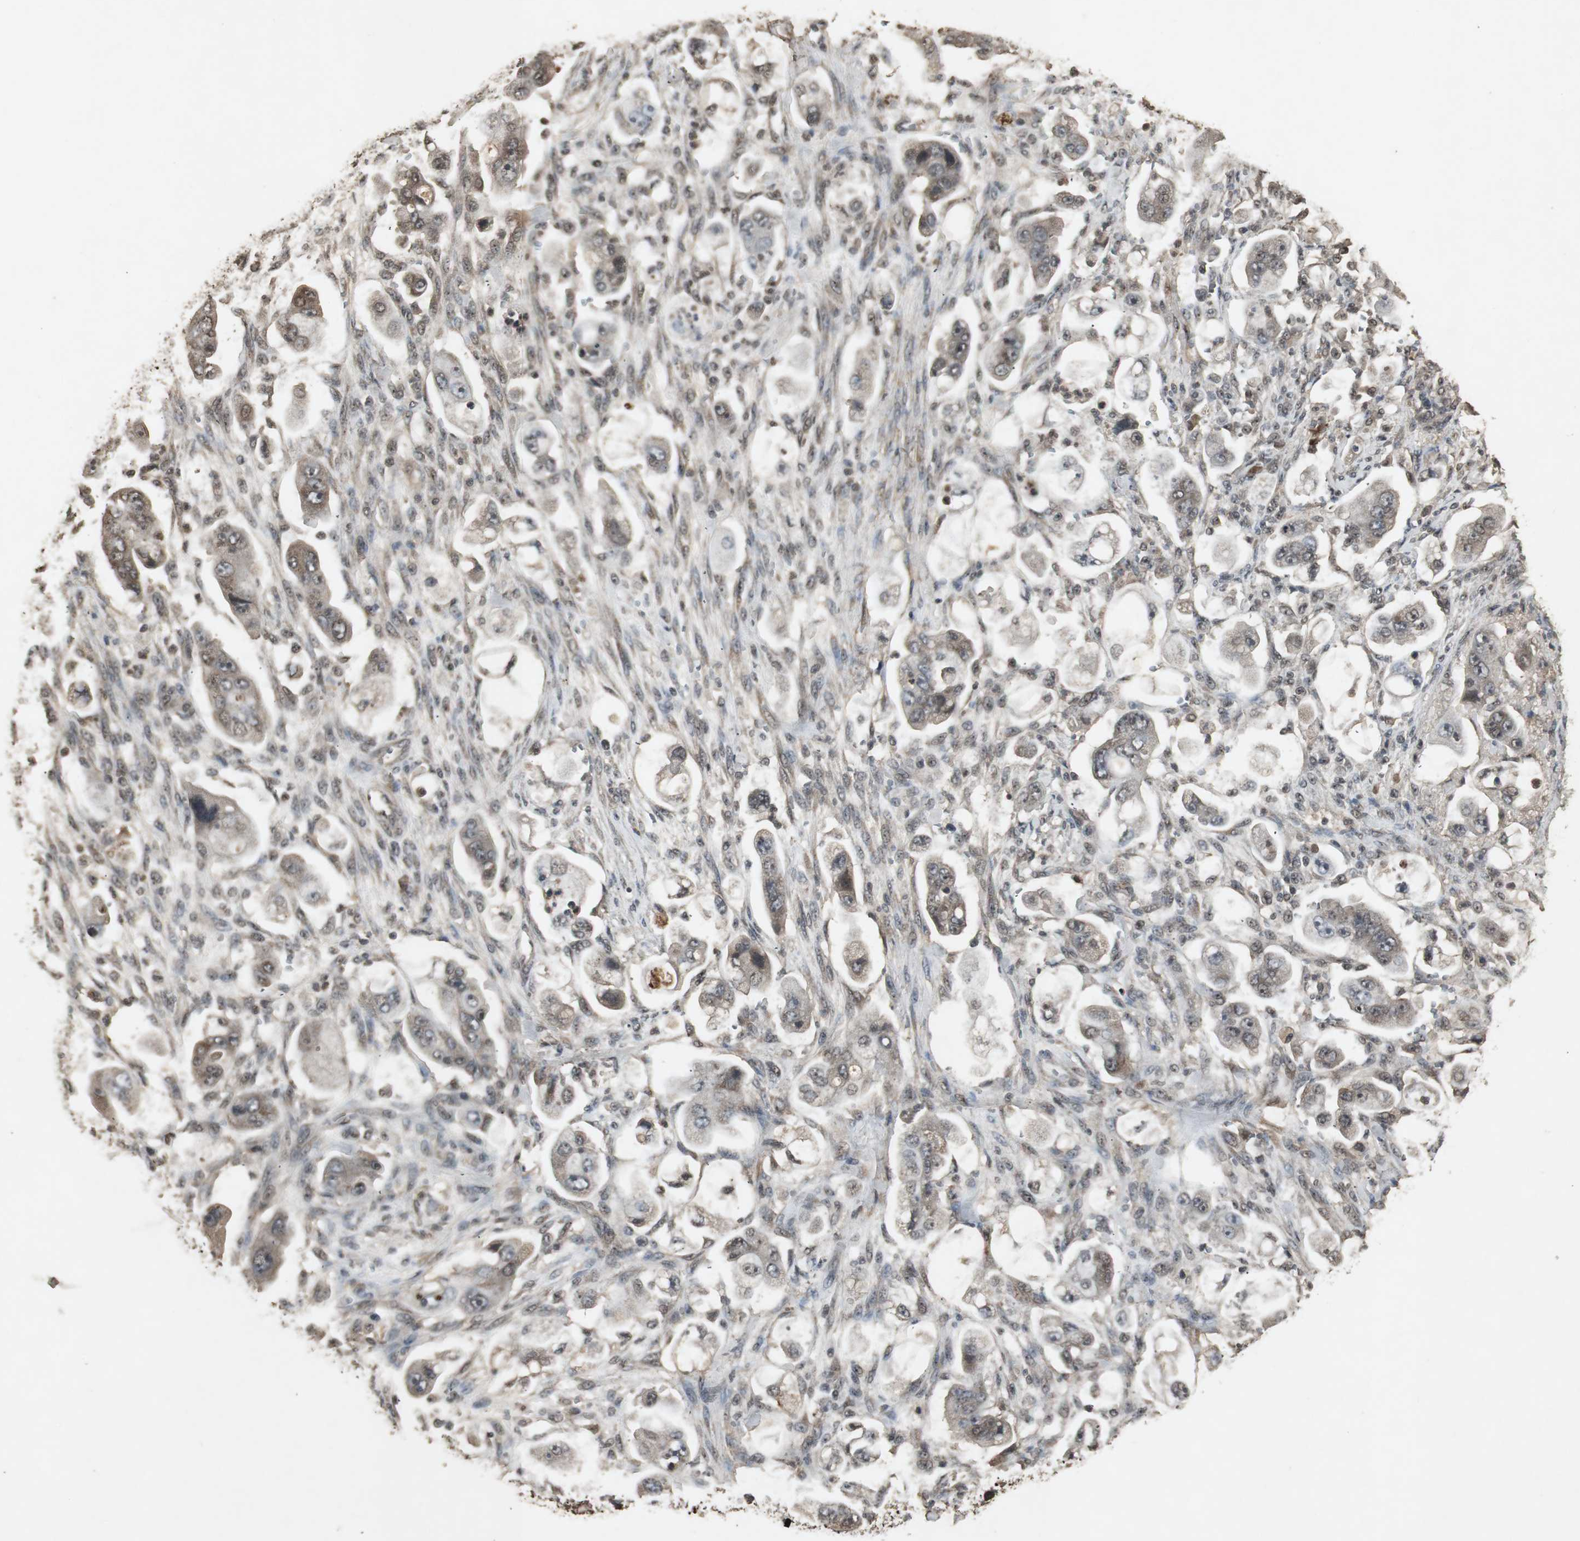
{"staining": {"intensity": "moderate", "quantity": ">75%", "location": "cytoplasmic/membranous,nuclear"}, "tissue": "stomach cancer", "cell_type": "Tumor cells", "image_type": "cancer", "snomed": [{"axis": "morphology", "description": "Adenocarcinoma, NOS"}, {"axis": "topography", "description": "Stomach"}], "caption": "Protein staining of stomach adenocarcinoma tissue displays moderate cytoplasmic/membranous and nuclear positivity in about >75% of tumor cells.", "gene": "EMX1", "patient": {"sex": "male", "age": 62}}